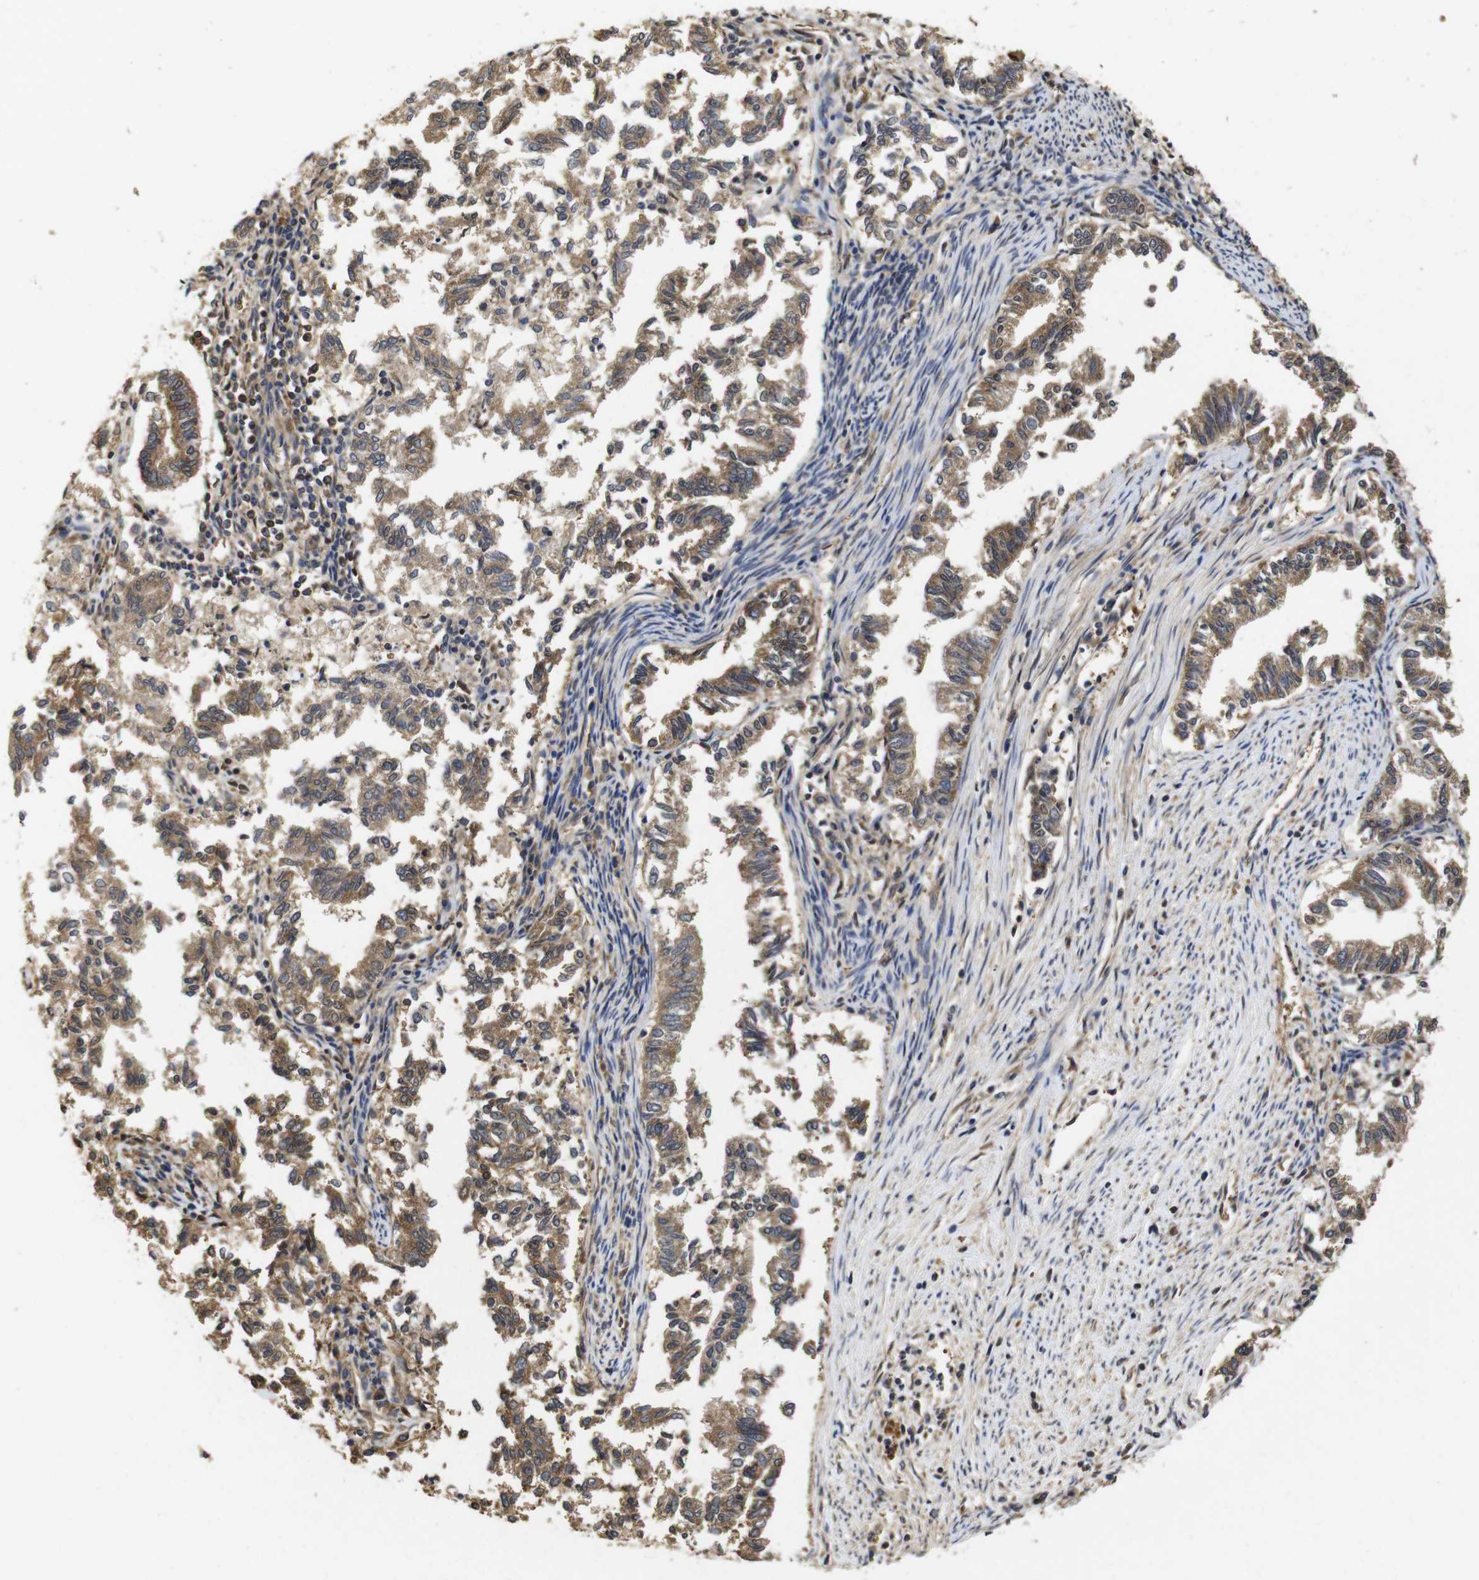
{"staining": {"intensity": "moderate", "quantity": ">75%", "location": "cytoplasmic/membranous"}, "tissue": "endometrial cancer", "cell_type": "Tumor cells", "image_type": "cancer", "snomed": [{"axis": "morphology", "description": "Necrosis, NOS"}, {"axis": "morphology", "description": "Adenocarcinoma, NOS"}, {"axis": "topography", "description": "Endometrium"}], "caption": "DAB (3,3'-diaminobenzidine) immunohistochemical staining of human endometrial adenocarcinoma exhibits moderate cytoplasmic/membranous protein staining in approximately >75% of tumor cells. The protein of interest is stained brown, and the nuclei are stained in blue (DAB IHC with brightfield microscopy, high magnification).", "gene": "SUMO3", "patient": {"sex": "female", "age": 79}}